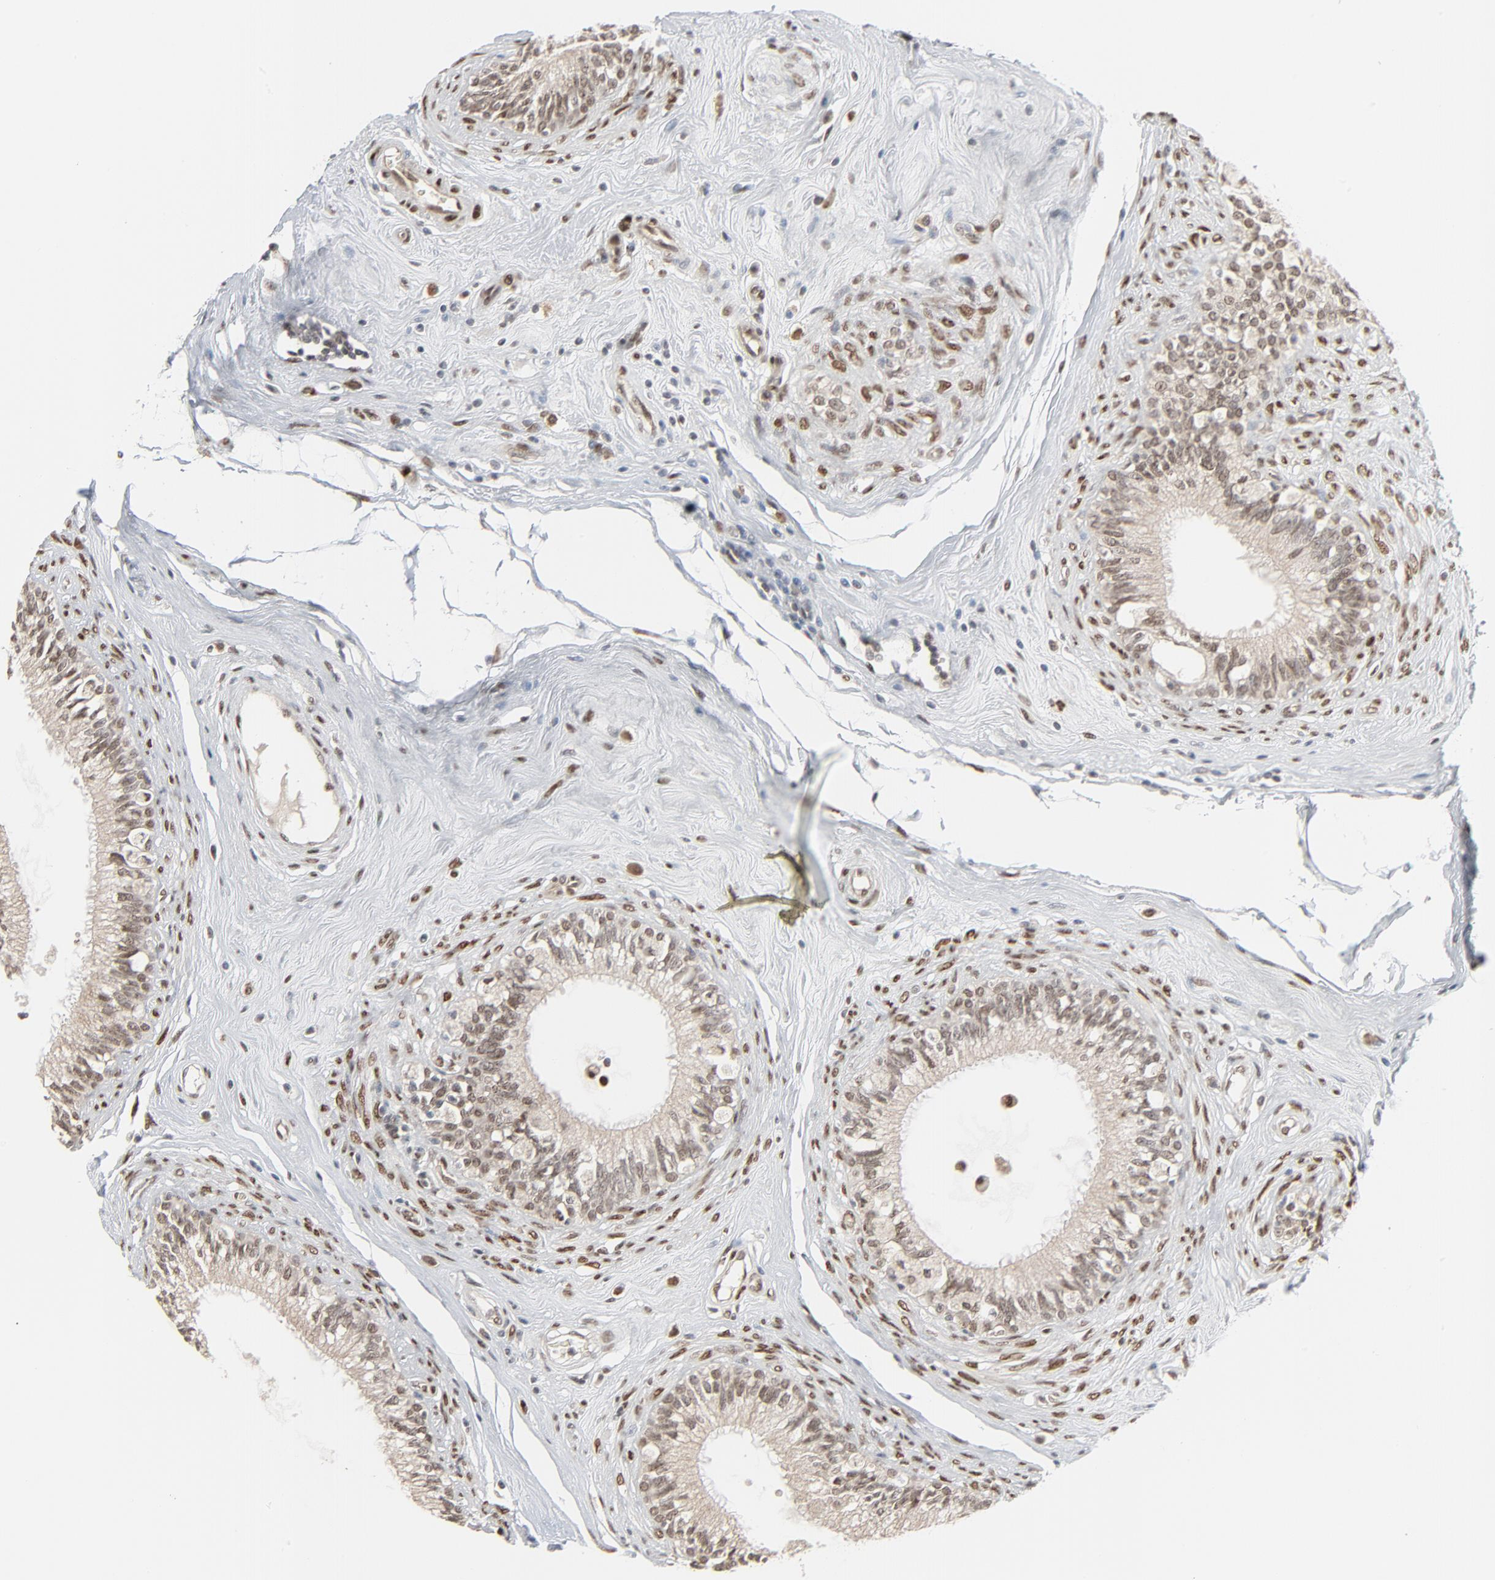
{"staining": {"intensity": "weak", "quantity": ">75%", "location": "nuclear"}, "tissue": "epididymis", "cell_type": "Glandular cells", "image_type": "normal", "snomed": [{"axis": "morphology", "description": "Normal tissue, NOS"}, {"axis": "morphology", "description": "Inflammation, NOS"}, {"axis": "topography", "description": "Epididymis"}], "caption": "Glandular cells show low levels of weak nuclear staining in approximately >75% of cells in benign human epididymis. The protein of interest is stained brown, and the nuclei are stained in blue (DAB IHC with brightfield microscopy, high magnification).", "gene": "CUX1", "patient": {"sex": "male", "age": 84}}